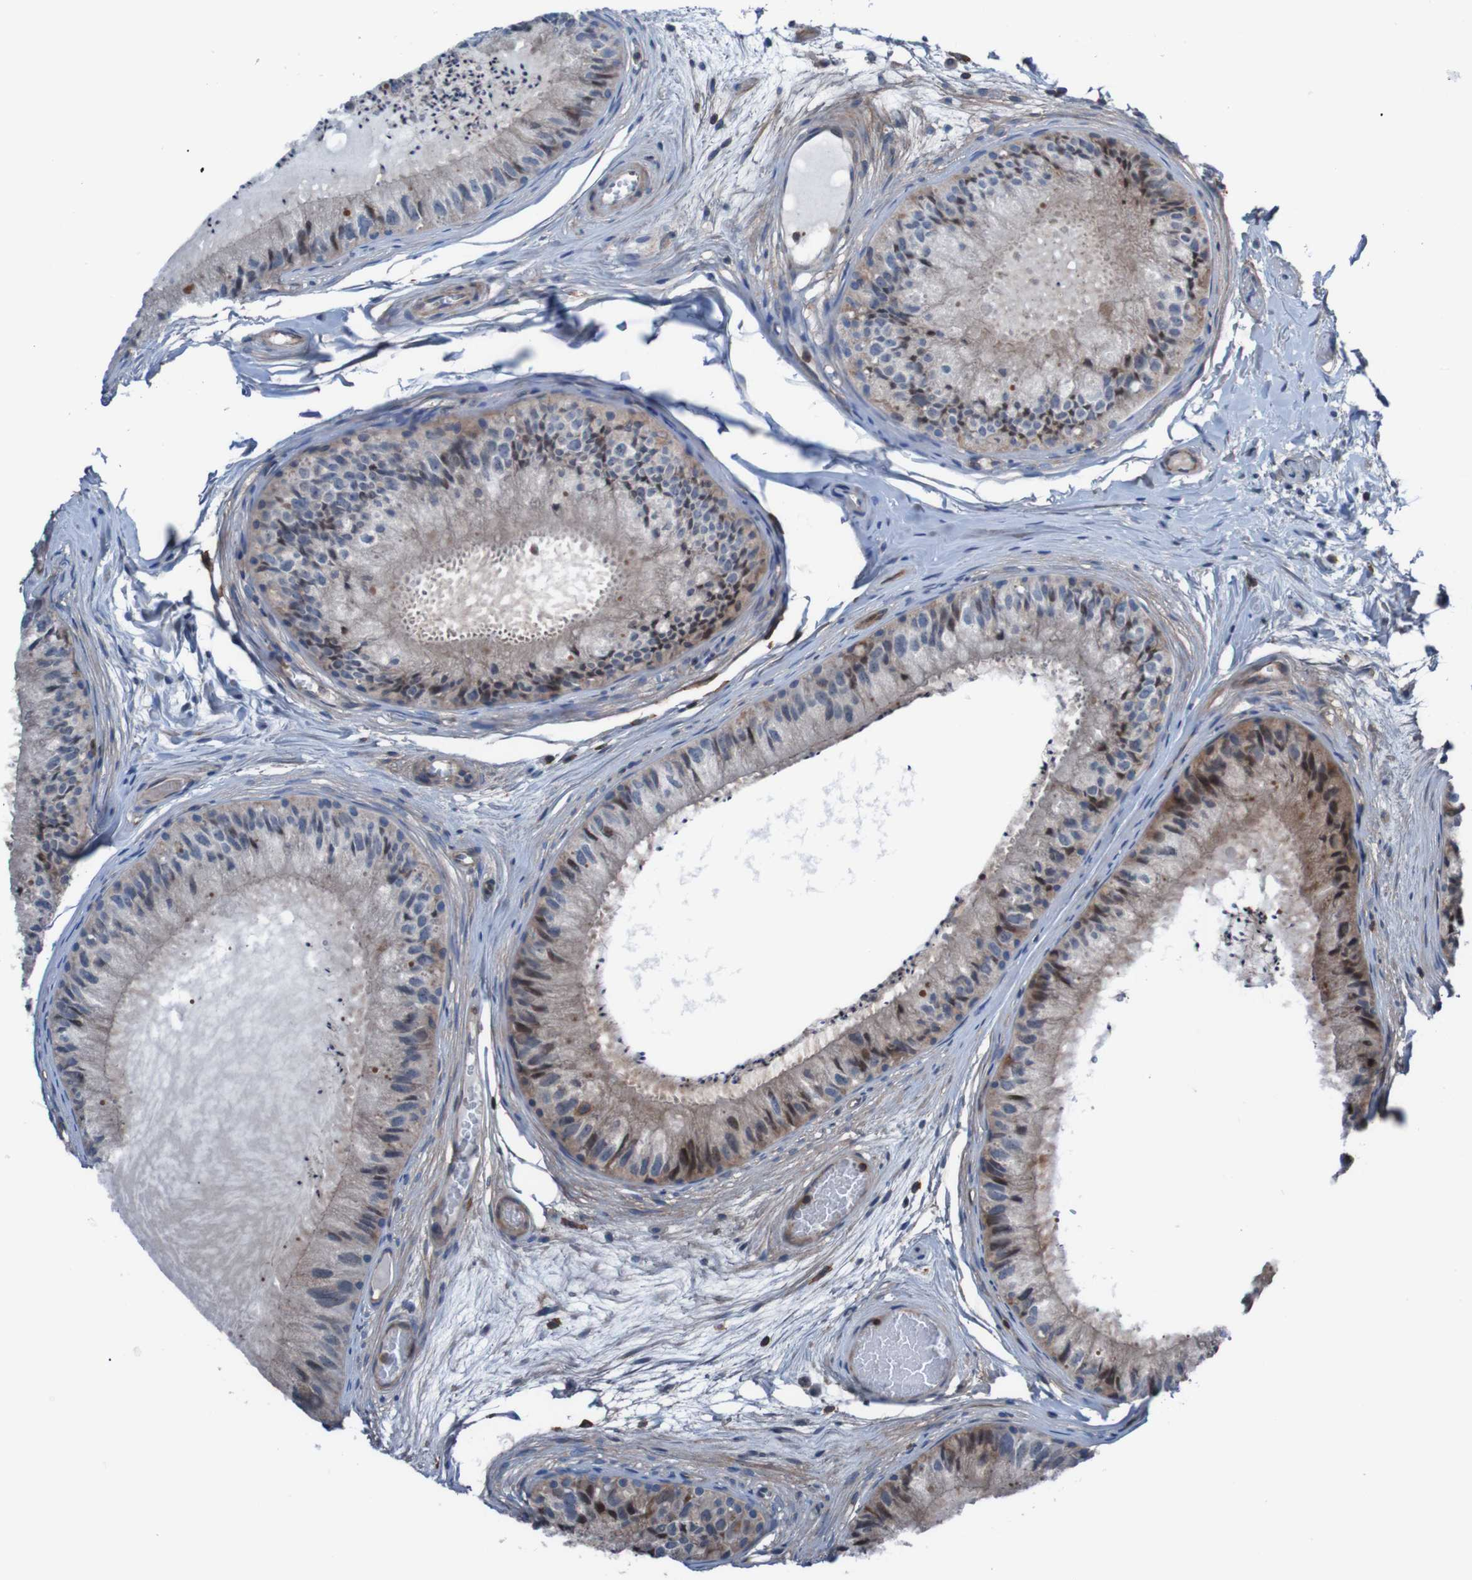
{"staining": {"intensity": "moderate", "quantity": ">75%", "location": "cytoplasmic/membranous,nuclear"}, "tissue": "epididymis", "cell_type": "Glandular cells", "image_type": "normal", "snomed": [{"axis": "morphology", "description": "Normal tissue, NOS"}, {"axis": "topography", "description": "Epididymis"}], "caption": "High-power microscopy captured an immunohistochemistry histopathology image of benign epididymis, revealing moderate cytoplasmic/membranous,nuclear staining in approximately >75% of glandular cells. The protein of interest is shown in brown color, while the nuclei are stained blue.", "gene": "PDGFB", "patient": {"sex": "male", "age": 31}}